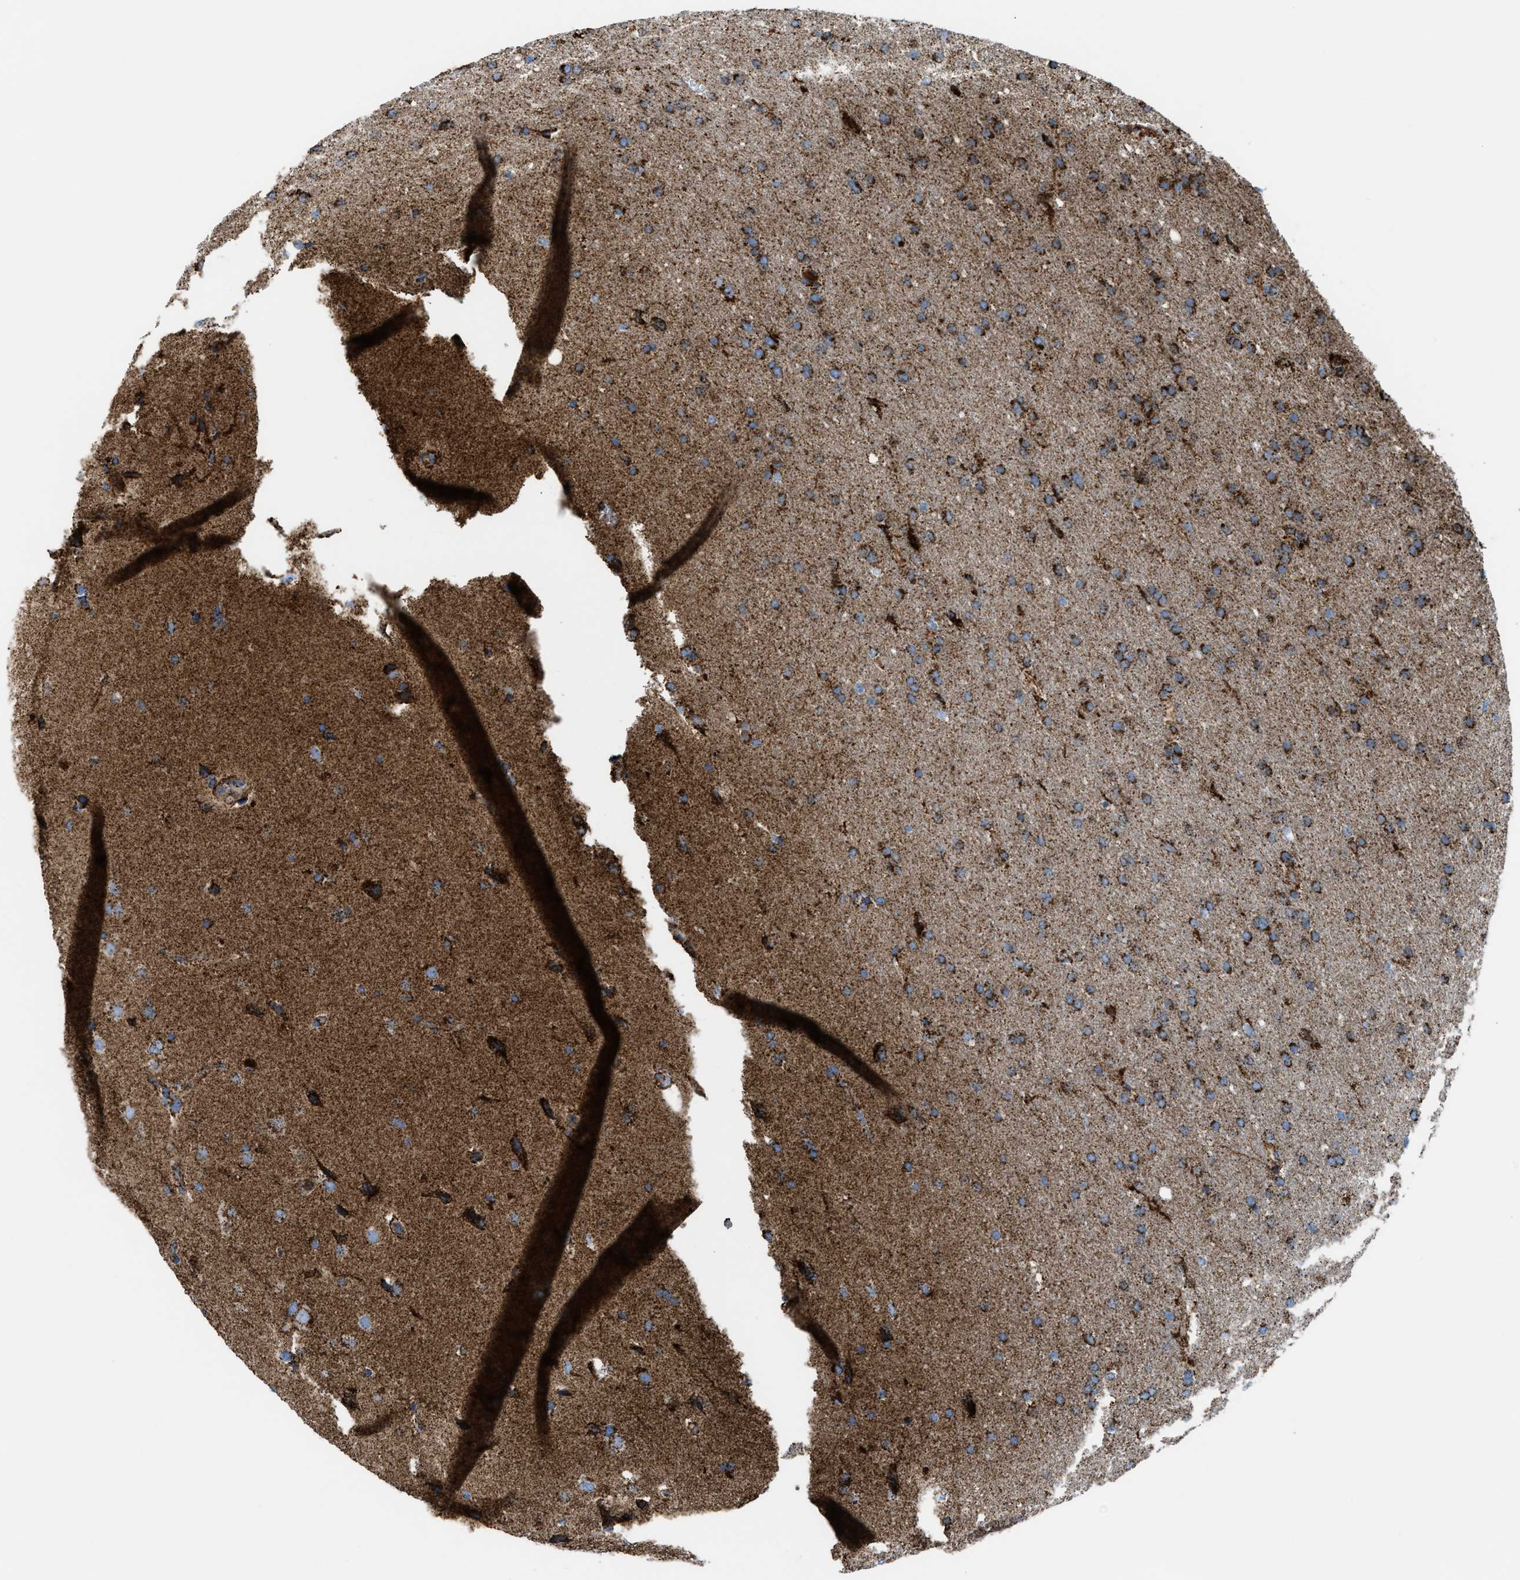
{"staining": {"intensity": "strong", "quantity": "25%-75%", "location": "cytoplasmic/membranous"}, "tissue": "glioma", "cell_type": "Tumor cells", "image_type": "cancer", "snomed": [{"axis": "morphology", "description": "Glioma, malignant, Low grade"}, {"axis": "topography", "description": "Brain"}], "caption": "Tumor cells demonstrate high levels of strong cytoplasmic/membranous positivity in about 25%-75% of cells in human glioma. The staining is performed using DAB (3,3'-diaminobenzidine) brown chromogen to label protein expression. The nuclei are counter-stained blue using hematoxylin.", "gene": "ECHS1", "patient": {"sex": "female", "age": 37}}